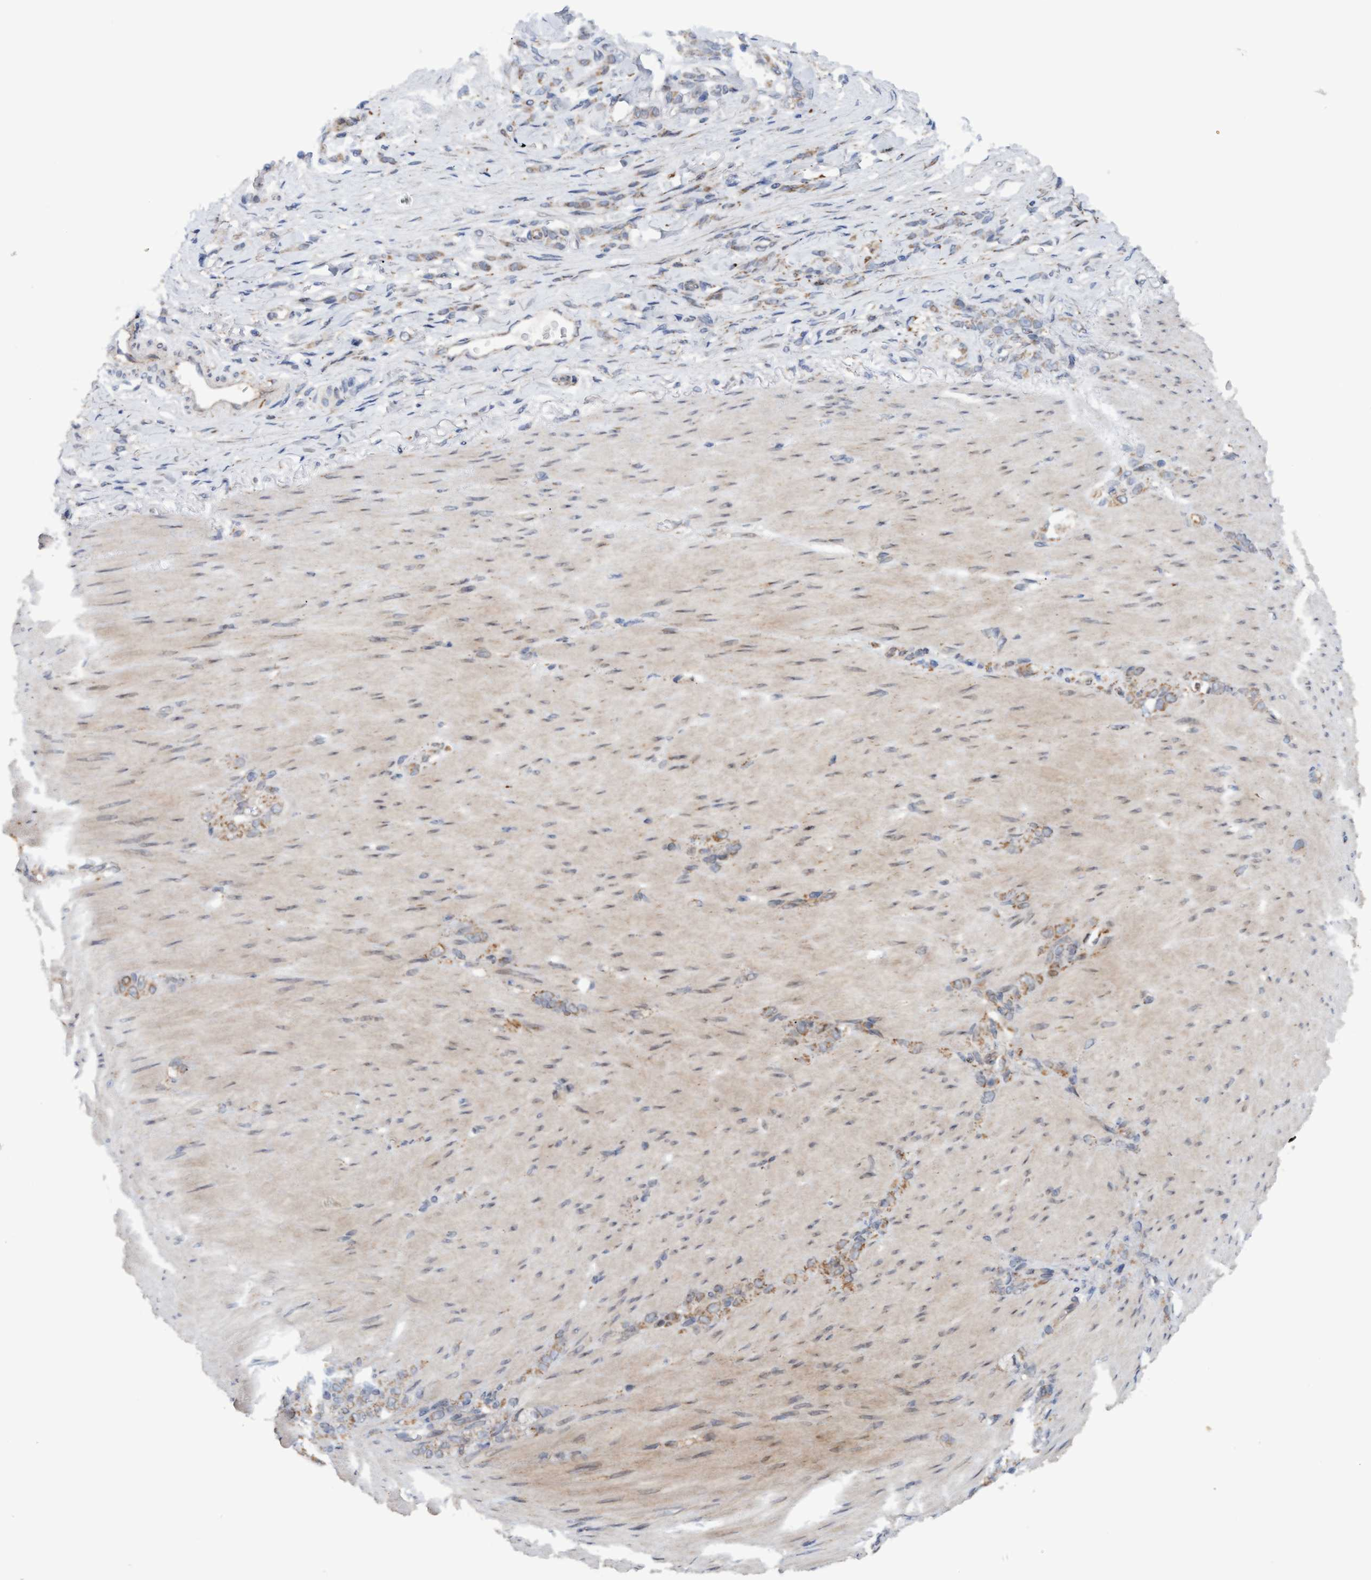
{"staining": {"intensity": "weak", "quantity": ">75%", "location": "cytoplasmic/membranous"}, "tissue": "stomach cancer", "cell_type": "Tumor cells", "image_type": "cancer", "snomed": [{"axis": "morphology", "description": "Normal tissue, NOS"}, {"axis": "morphology", "description": "Adenocarcinoma, NOS"}, {"axis": "topography", "description": "Stomach"}], "caption": "IHC image of adenocarcinoma (stomach) stained for a protein (brown), which displays low levels of weak cytoplasmic/membranous expression in approximately >75% of tumor cells.", "gene": "MGLL", "patient": {"sex": "male", "age": 82}}